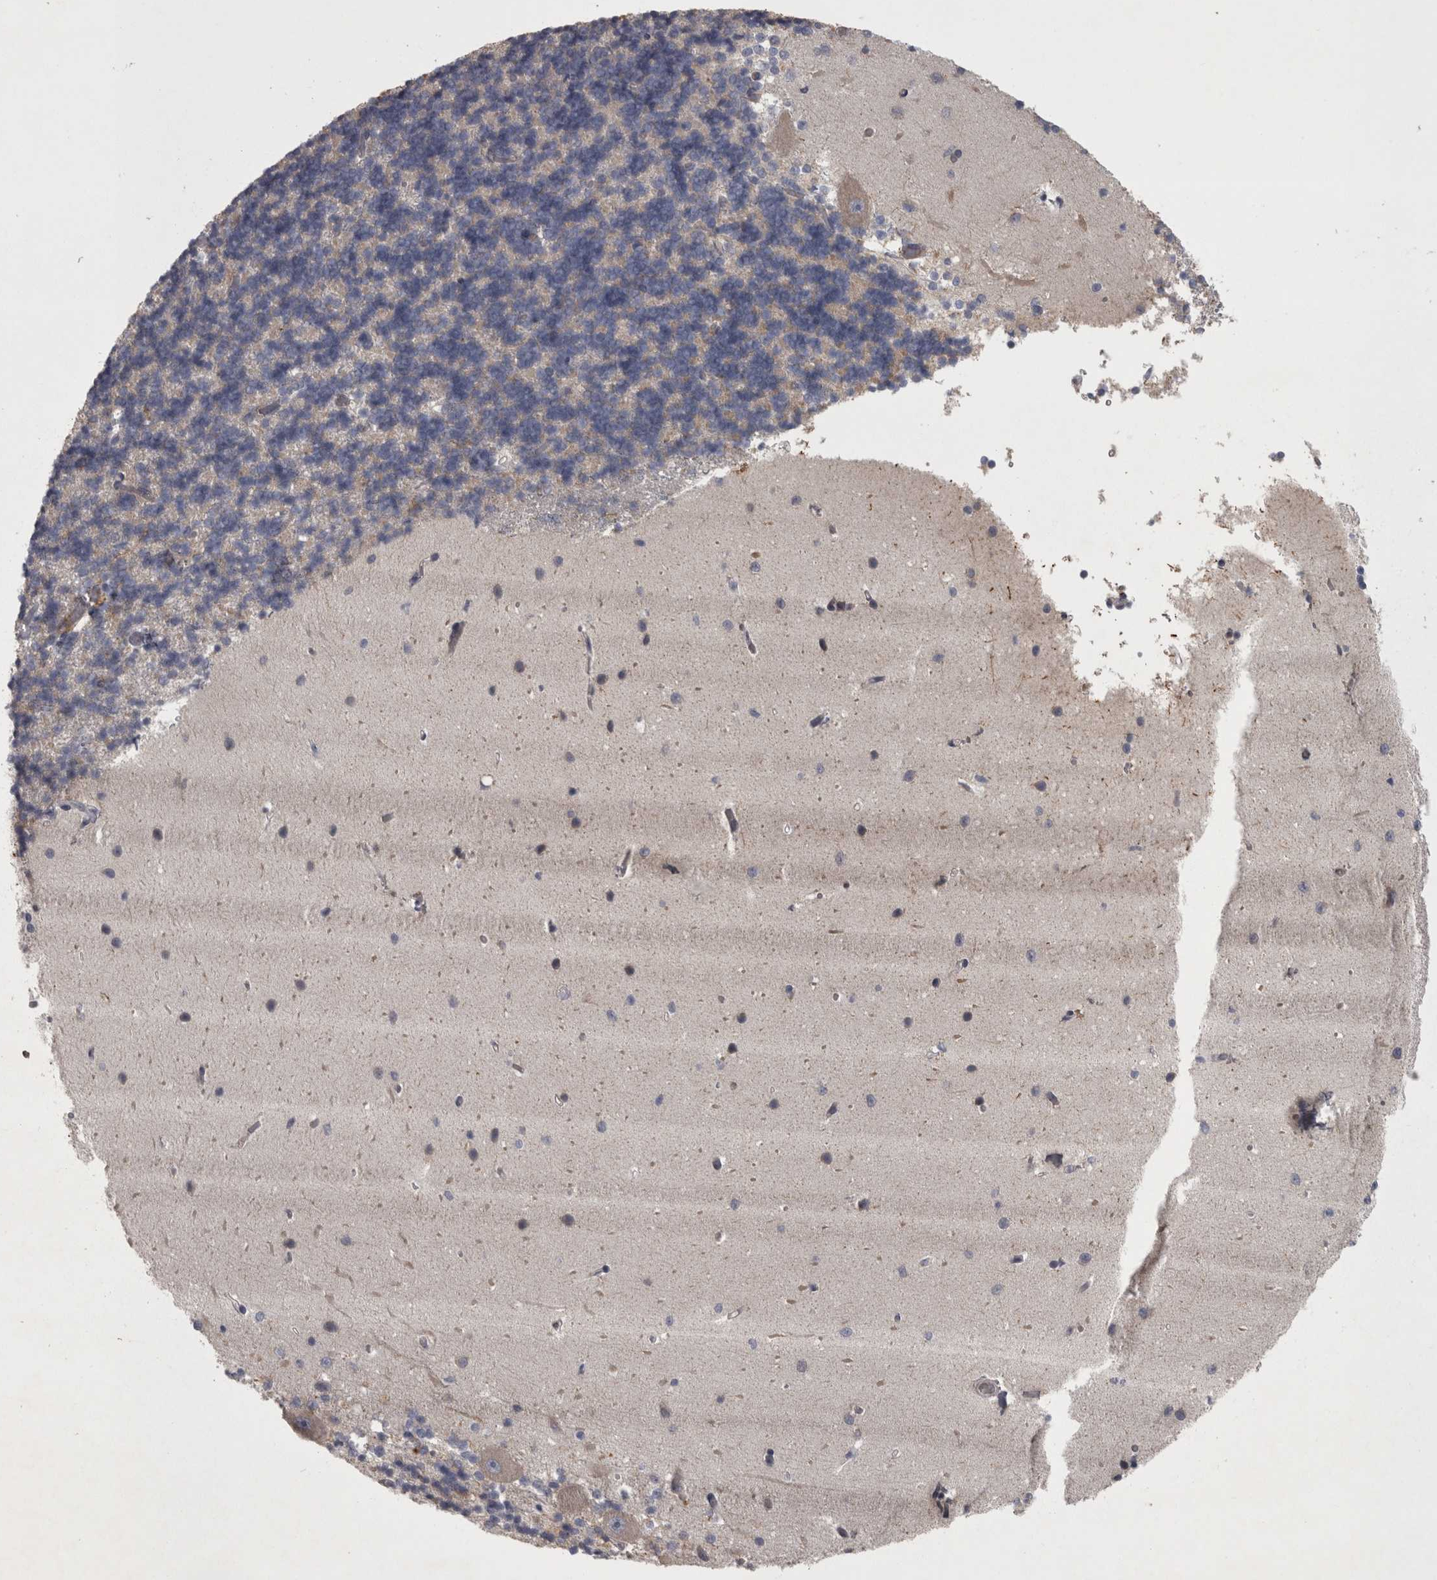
{"staining": {"intensity": "moderate", "quantity": "<25%", "location": "cytoplasmic/membranous"}, "tissue": "cerebellum", "cell_type": "Cells in granular layer", "image_type": "normal", "snomed": [{"axis": "morphology", "description": "Normal tissue, NOS"}, {"axis": "topography", "description": "Cerebellum"}], "caption": "The image reveals immunohistochemical staining of normal cerebellum. There is moderate cytoplasmic/membranous positivity is seen in approximately <25% of cells in granular layer.", "gene": "DBT", "patient": {"sex": "male", "age": 37}}